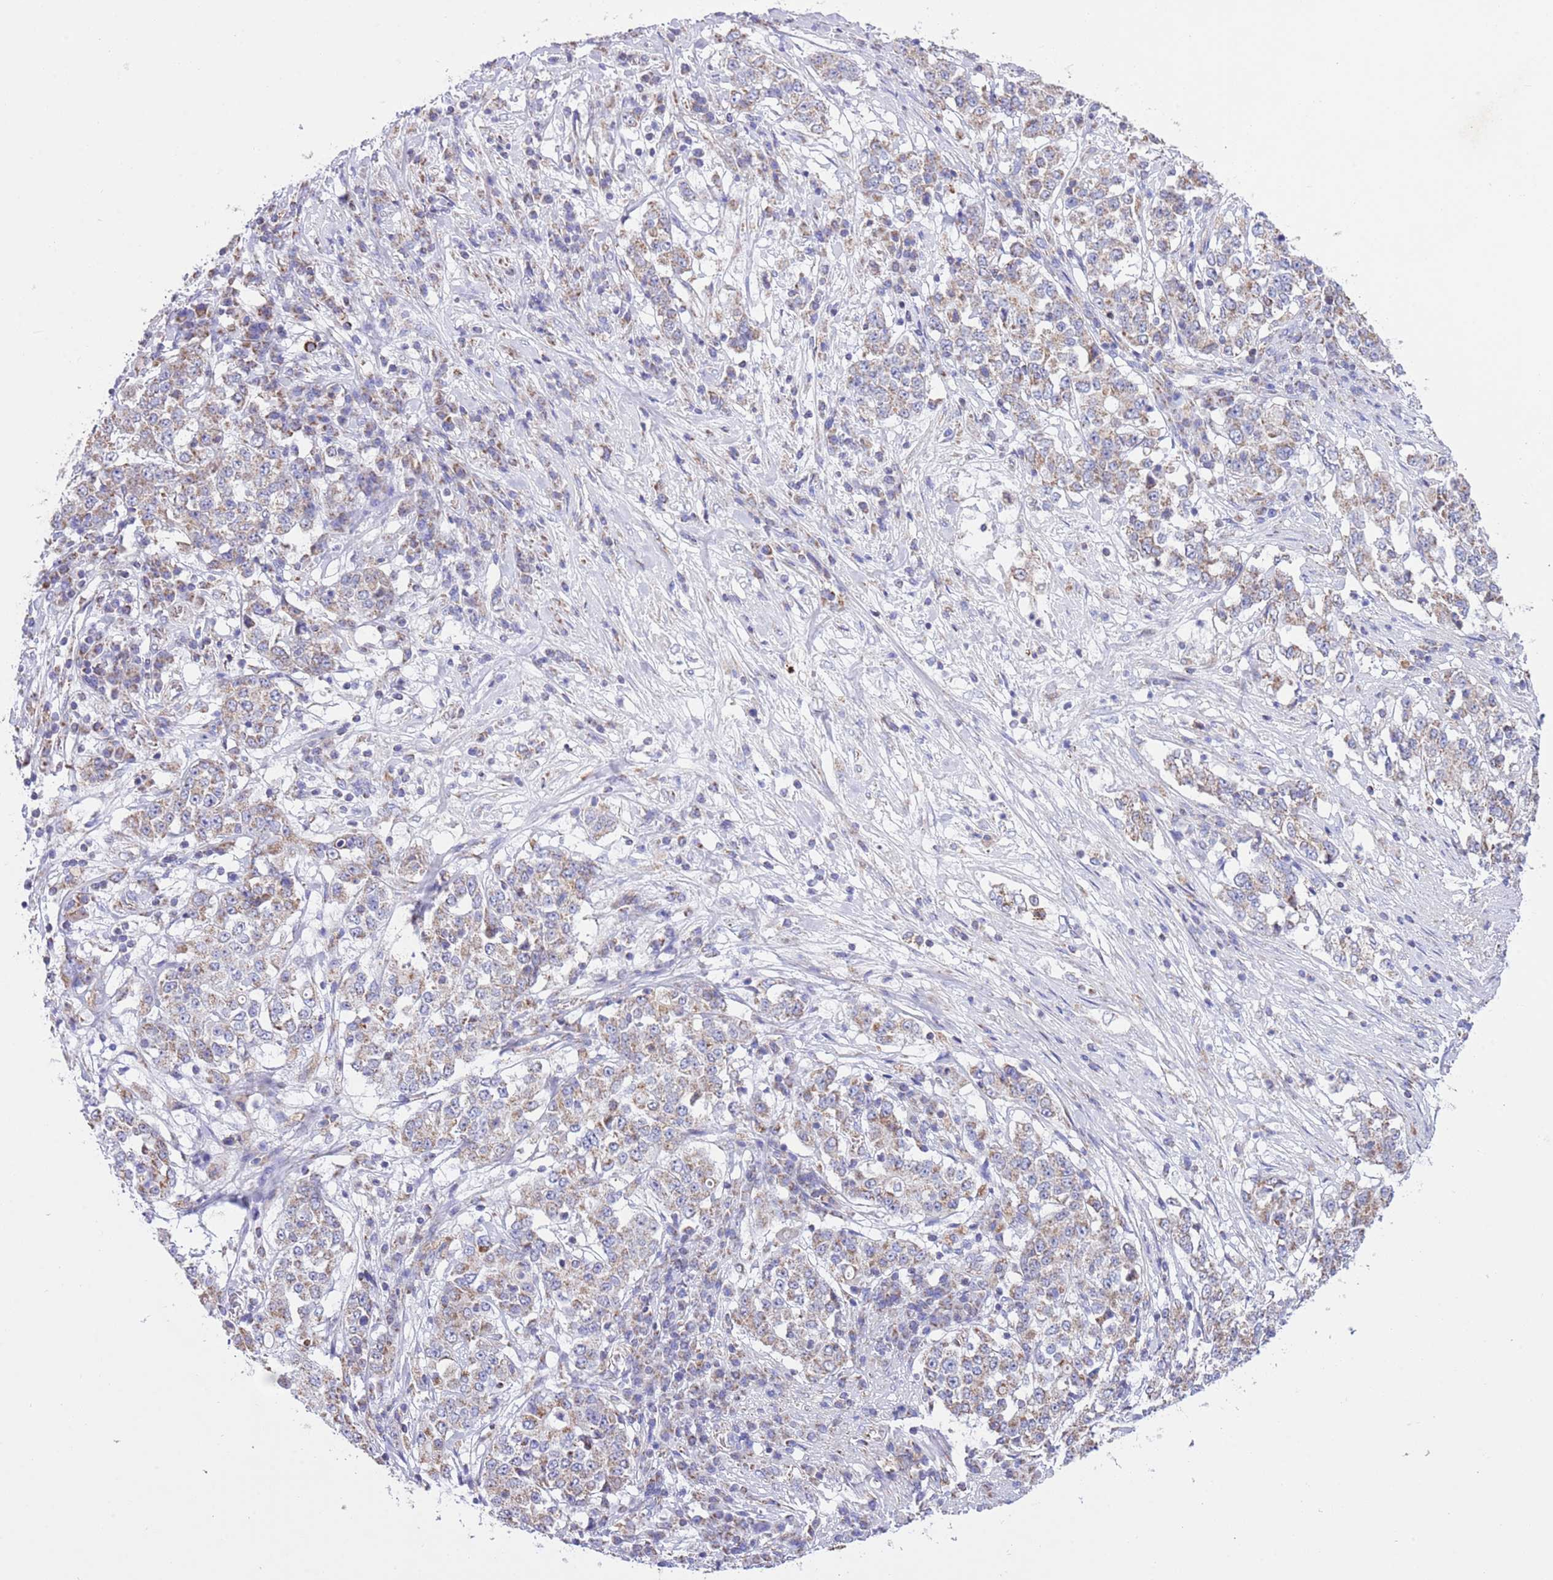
{"staining": {"intensity": "weak", "quantity": "25%-75%", "location": "cytoplasmic/membranous"}, "tissue": "stomach cancer", "cell_type": "Tumor cells", "image_type": "cancer", "snomed": [{"axis": "morphology", "description": "Adenocarcinoma, NOS"}, {"axis": "topography", "description": "Stomach"}], "caption": "Protein expression analysis of human stomach adenocarcinoma reveals weak cytoplasmic/membranous positivity in about 25%-75% of tumor cells. (DAB (3,3'-diaminobenzidine) IHC with brightfield microscopy, high magnification).", "gene": "TEKTIP1", "patient": {"sex": "male", "age": 59}}